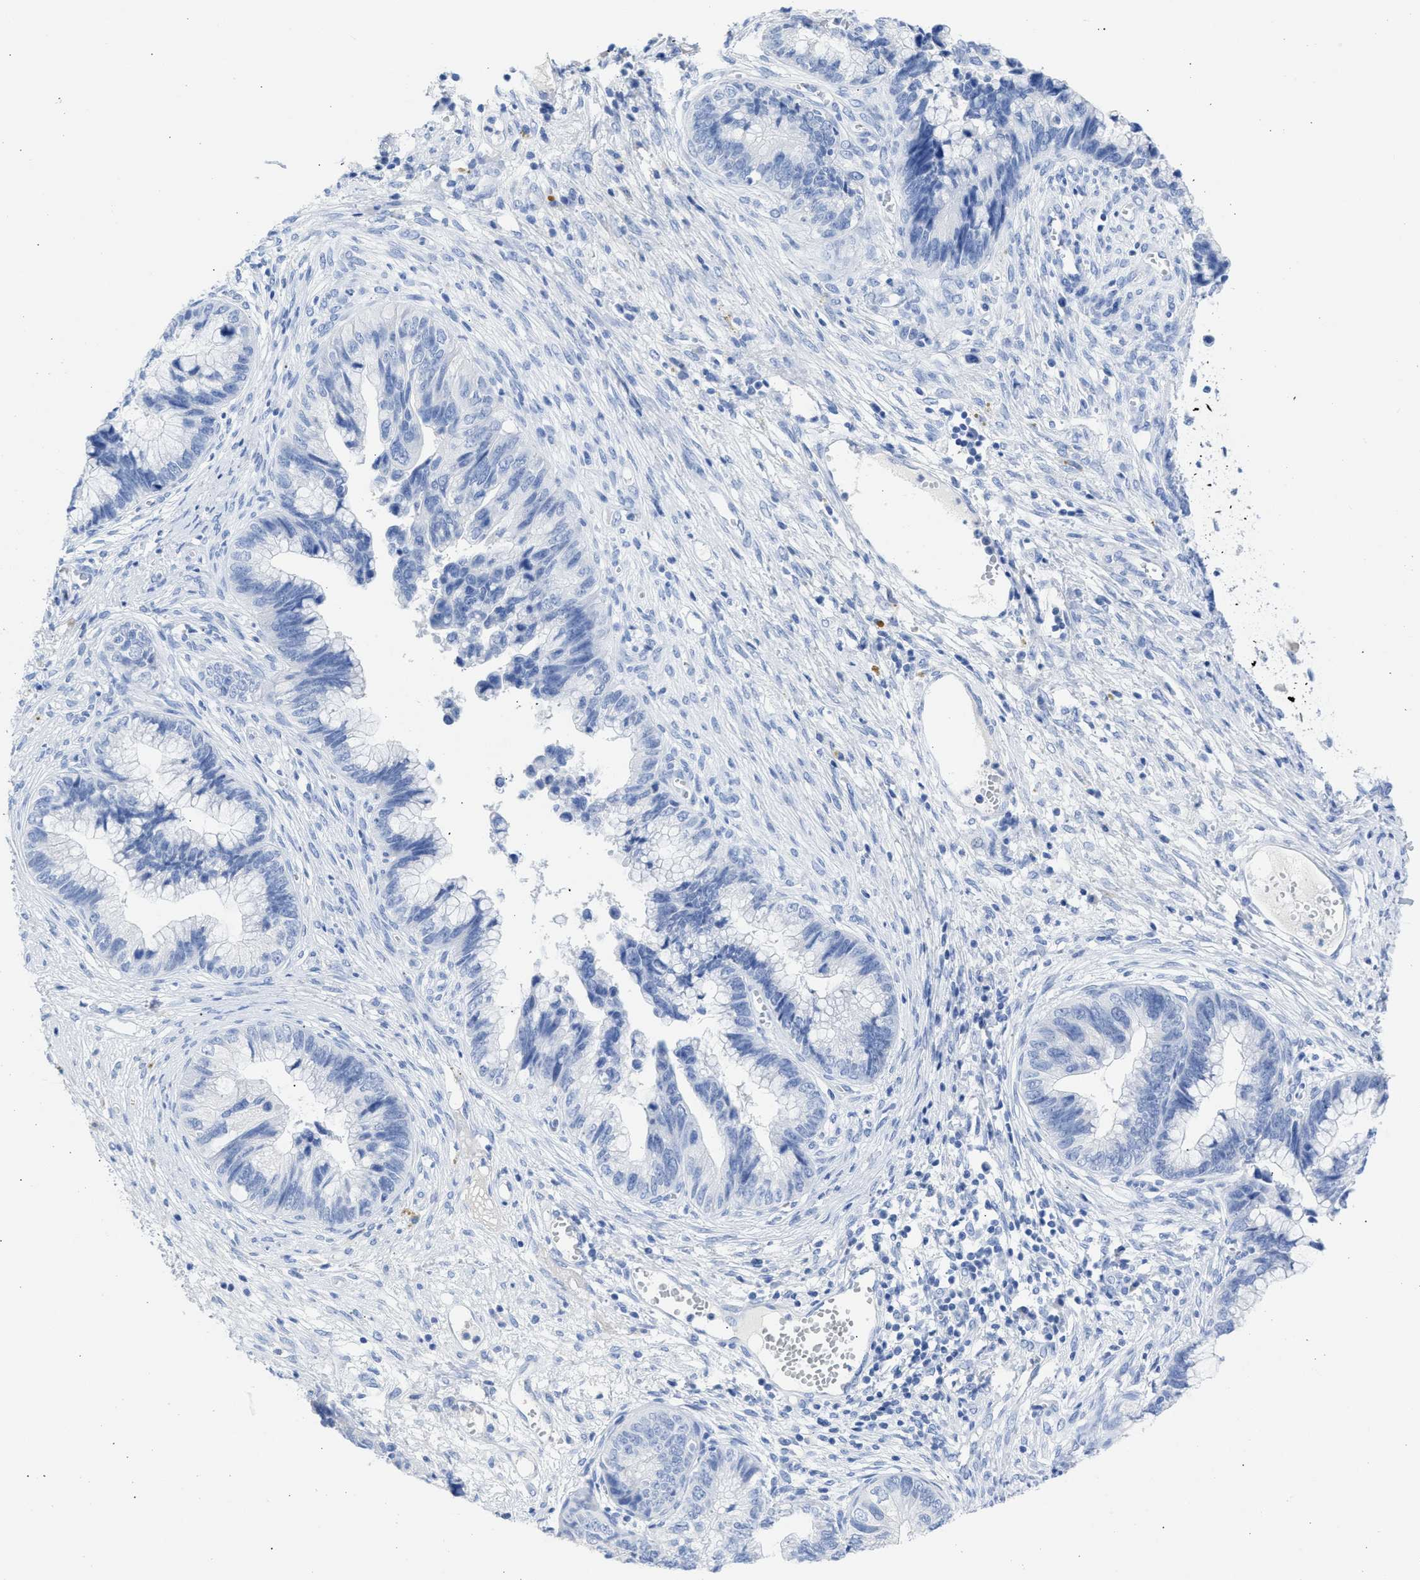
{"staining": {"intensity": "negative", "quantity": "none", "location": "none"}, "tissue": "cervical cancer", "cell_type": "Tumor cells", "image_type": "cancer", "snomed": [{"axis": "morphology", "description": "Adenocarcinoma, NOS"}, {"axis": "topography", "description": "Cervix"}], "caption": "A high-resolution photomicrograph shows IHC staining of adenocarcinoma (cervical), which displays no significant staining in tumor cells.", "gene": "NCAM1", "patient": {"sex": "female", "age": 44}}